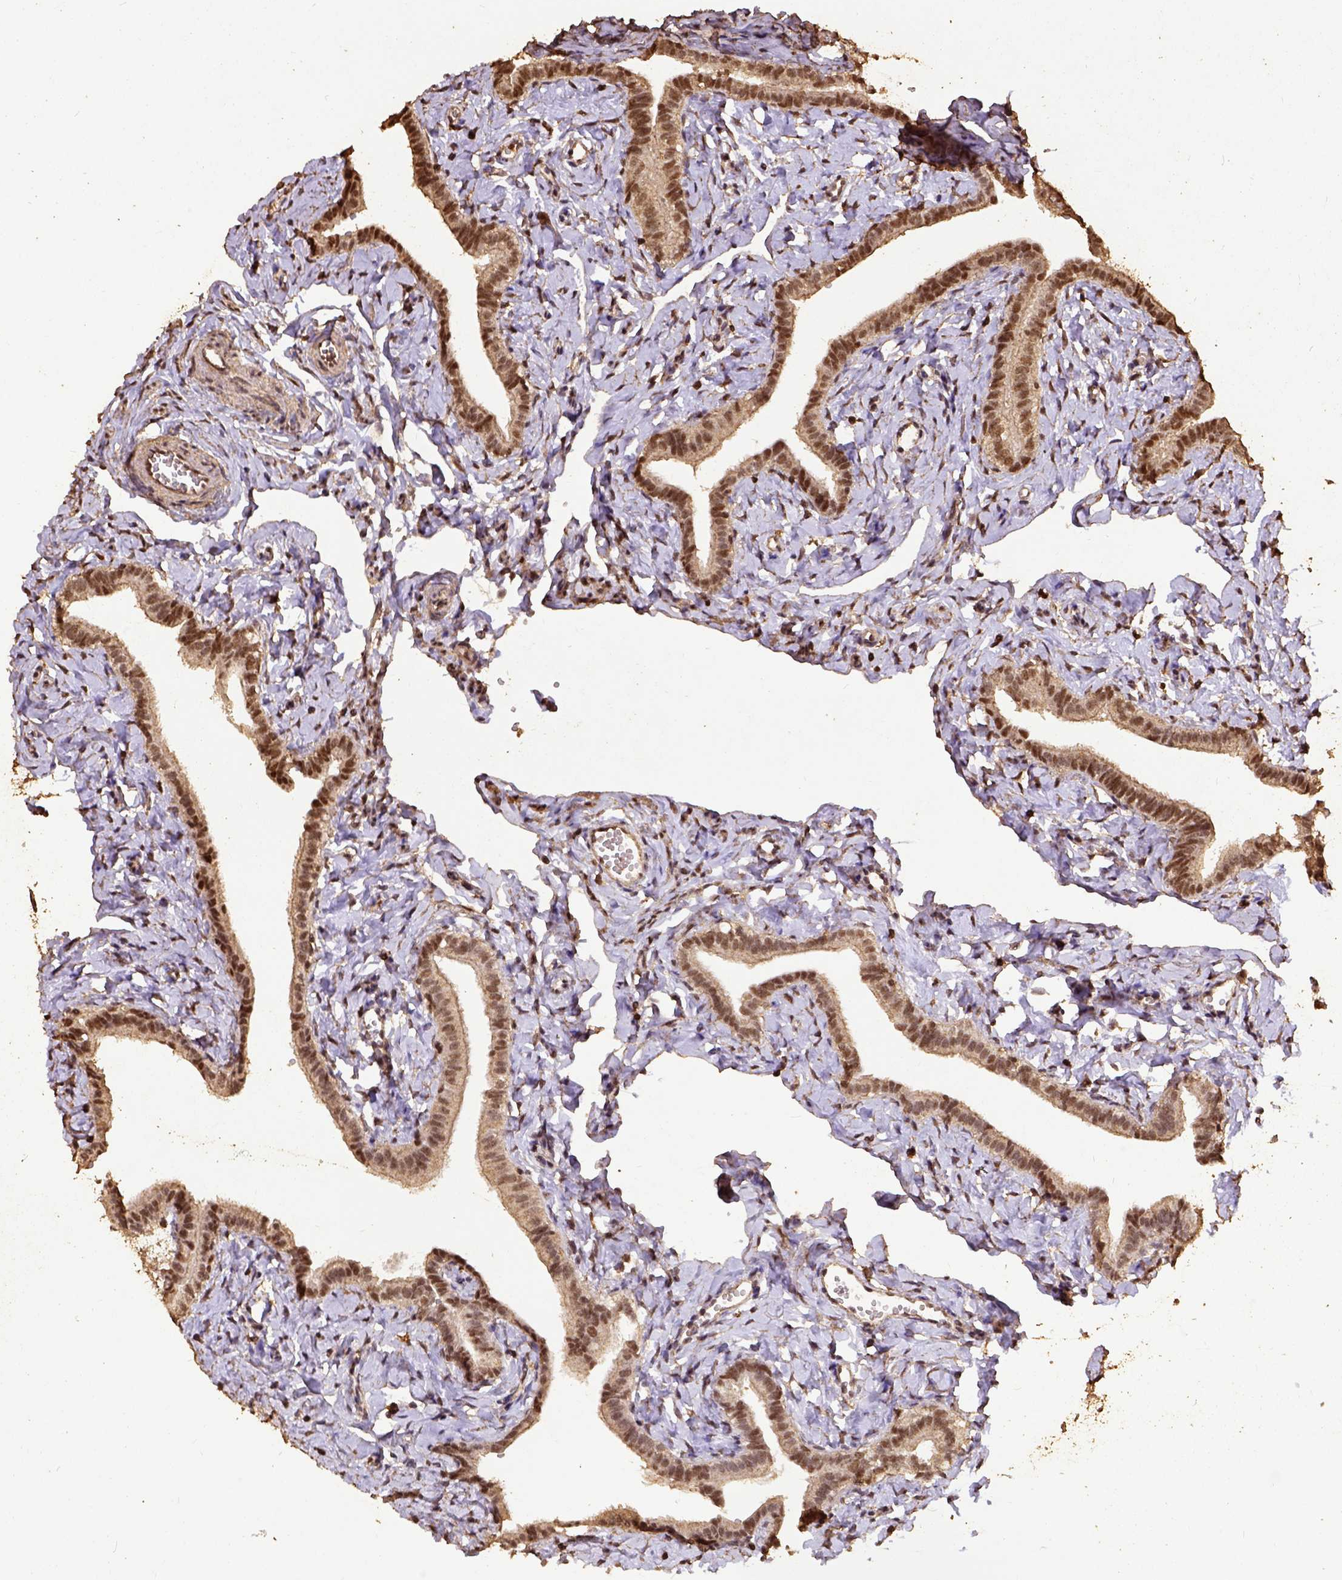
{"staining": {"intensity": "moderate", "quantity": ">75%", "location": "nuclear"}, "tissue": "fallopian tube", "cell_type": "Glandular cells", "image_type": "normal", "snomed": [{"axis": "morphology", "description": "Normal tissue, NOS"}, {"axis": "topography", "description": "Fallopian tube"}], "caption": "Brown immunohistochemical staining in unremarkable fallopian tube demonstrates moderate nuclear staining in approximately >75% of glandular cells.", "gene": "NACC1", "patient": {"sex": "female", "age": 41}}